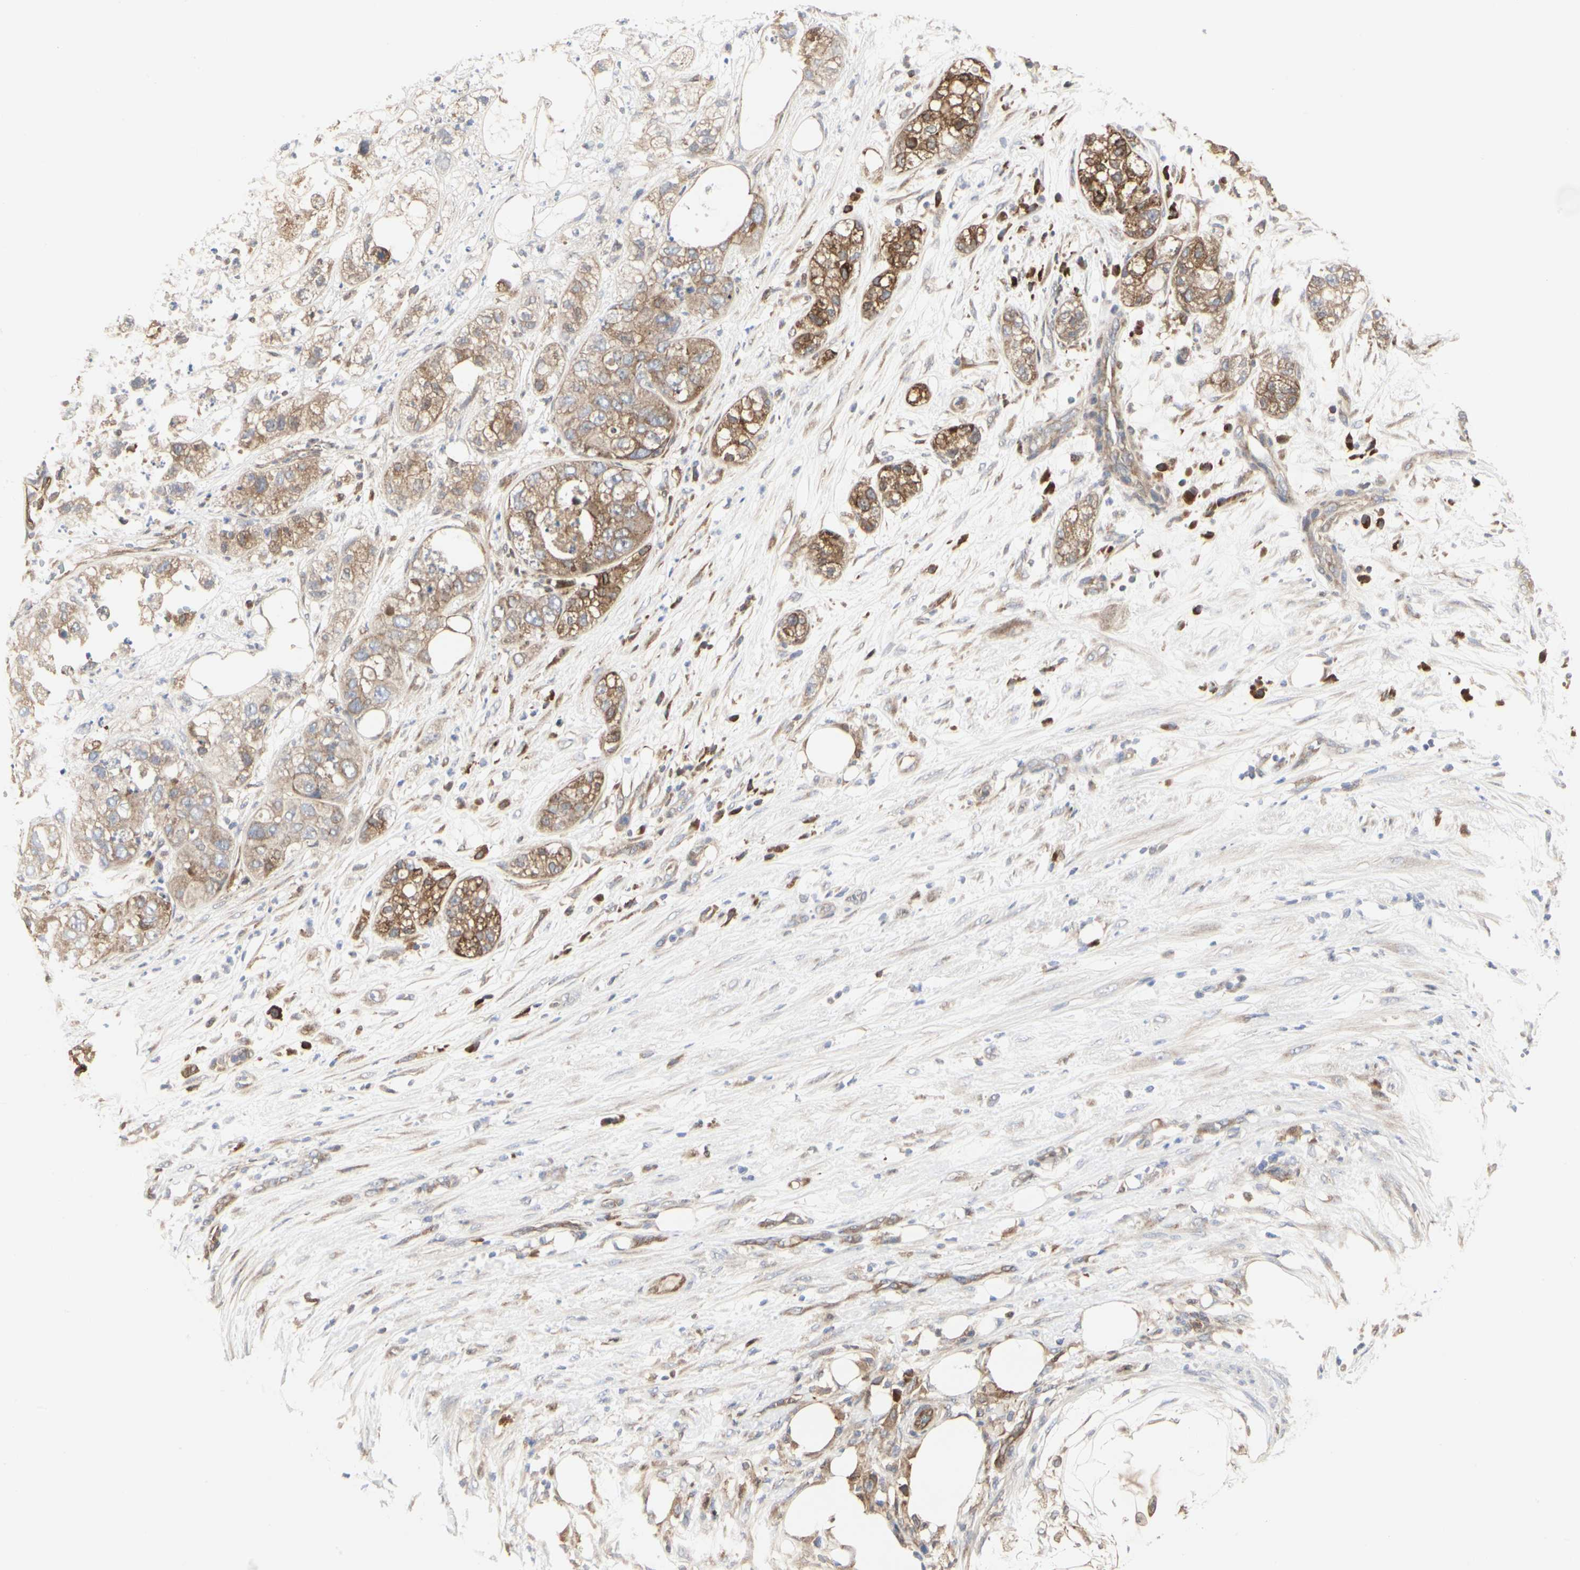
{"staining": {"intensity": "moderate", "quantity": ">75%", "location": "cytoplasmic/membranous"}, "tissue": "pancreatic cancer", "cell_type": "Tumor cells", "image_type": "cancer", "snomed": [{"axis": "morphology", "description": "Adenocarcinoma, NOS"}, {"axis": "topography", "description": "Pancreas"}], "caption": "There is medium levels of moderate cytoplasmic/membranous staining in tumor cells of pancreatic cancer, as demonstrated by immunohistochemical staining (brown color).", "gene": "C3orf52", "patient": {"sex": "female", "age": 78}}